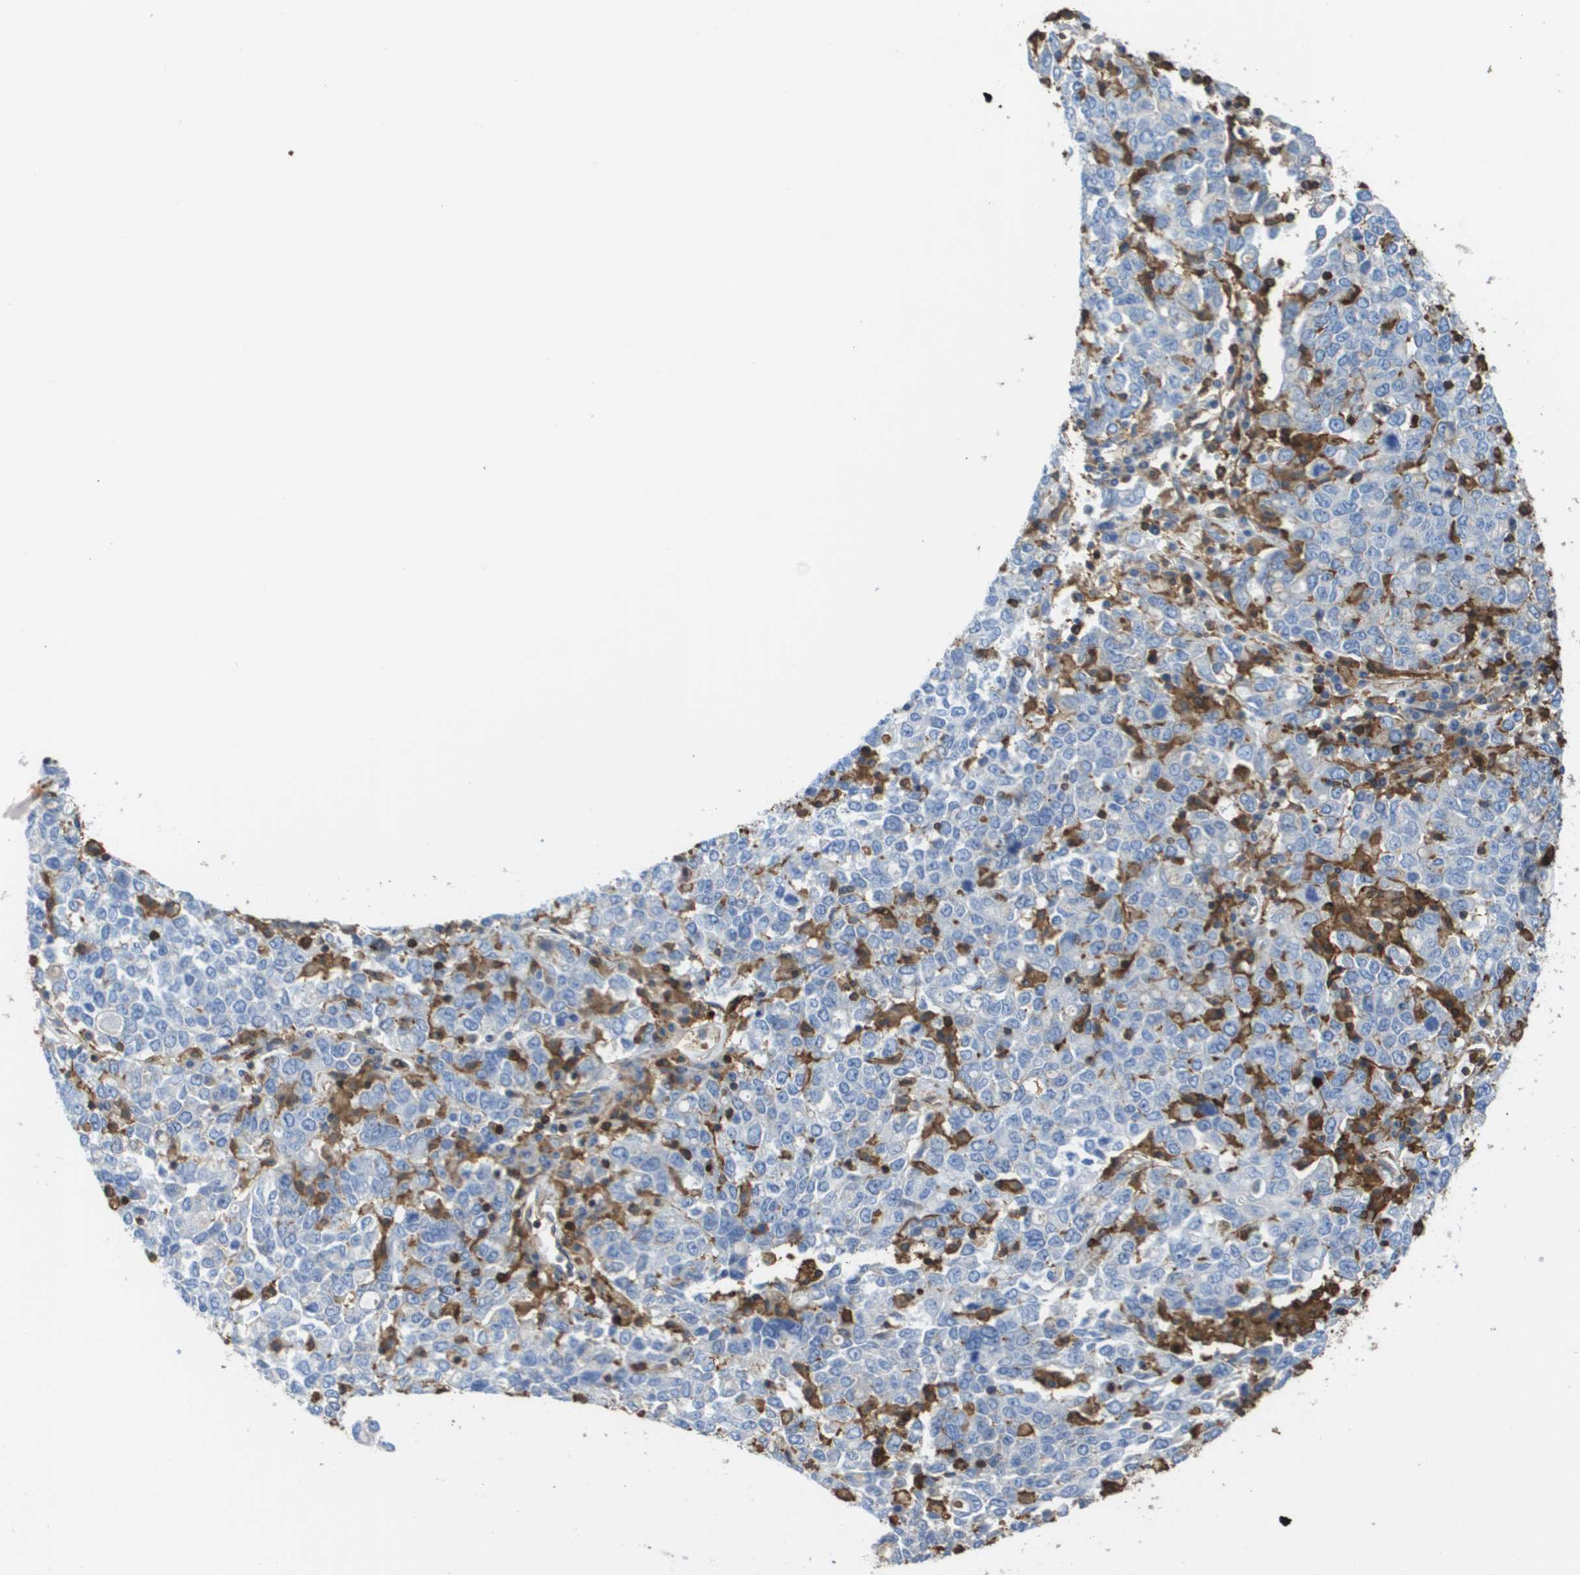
{"staining": {"intensity": "negative", "quantity": "none", "location": "none"}, "tissue": "ovarian cancer", "cell_type": "Tumor cells", "image_type": "cancer", "snomed": [{"axis": "morphology", "description": "Carcinoma, endometroid"}, {"axis": "topography", "description": "Ovary"}], "caption": "Photomicrograph shows no protein staining in tumor cells of ovarian cancer tissue.", "gene": "PASK", "patient": {"sex": "female", "age": 62}}